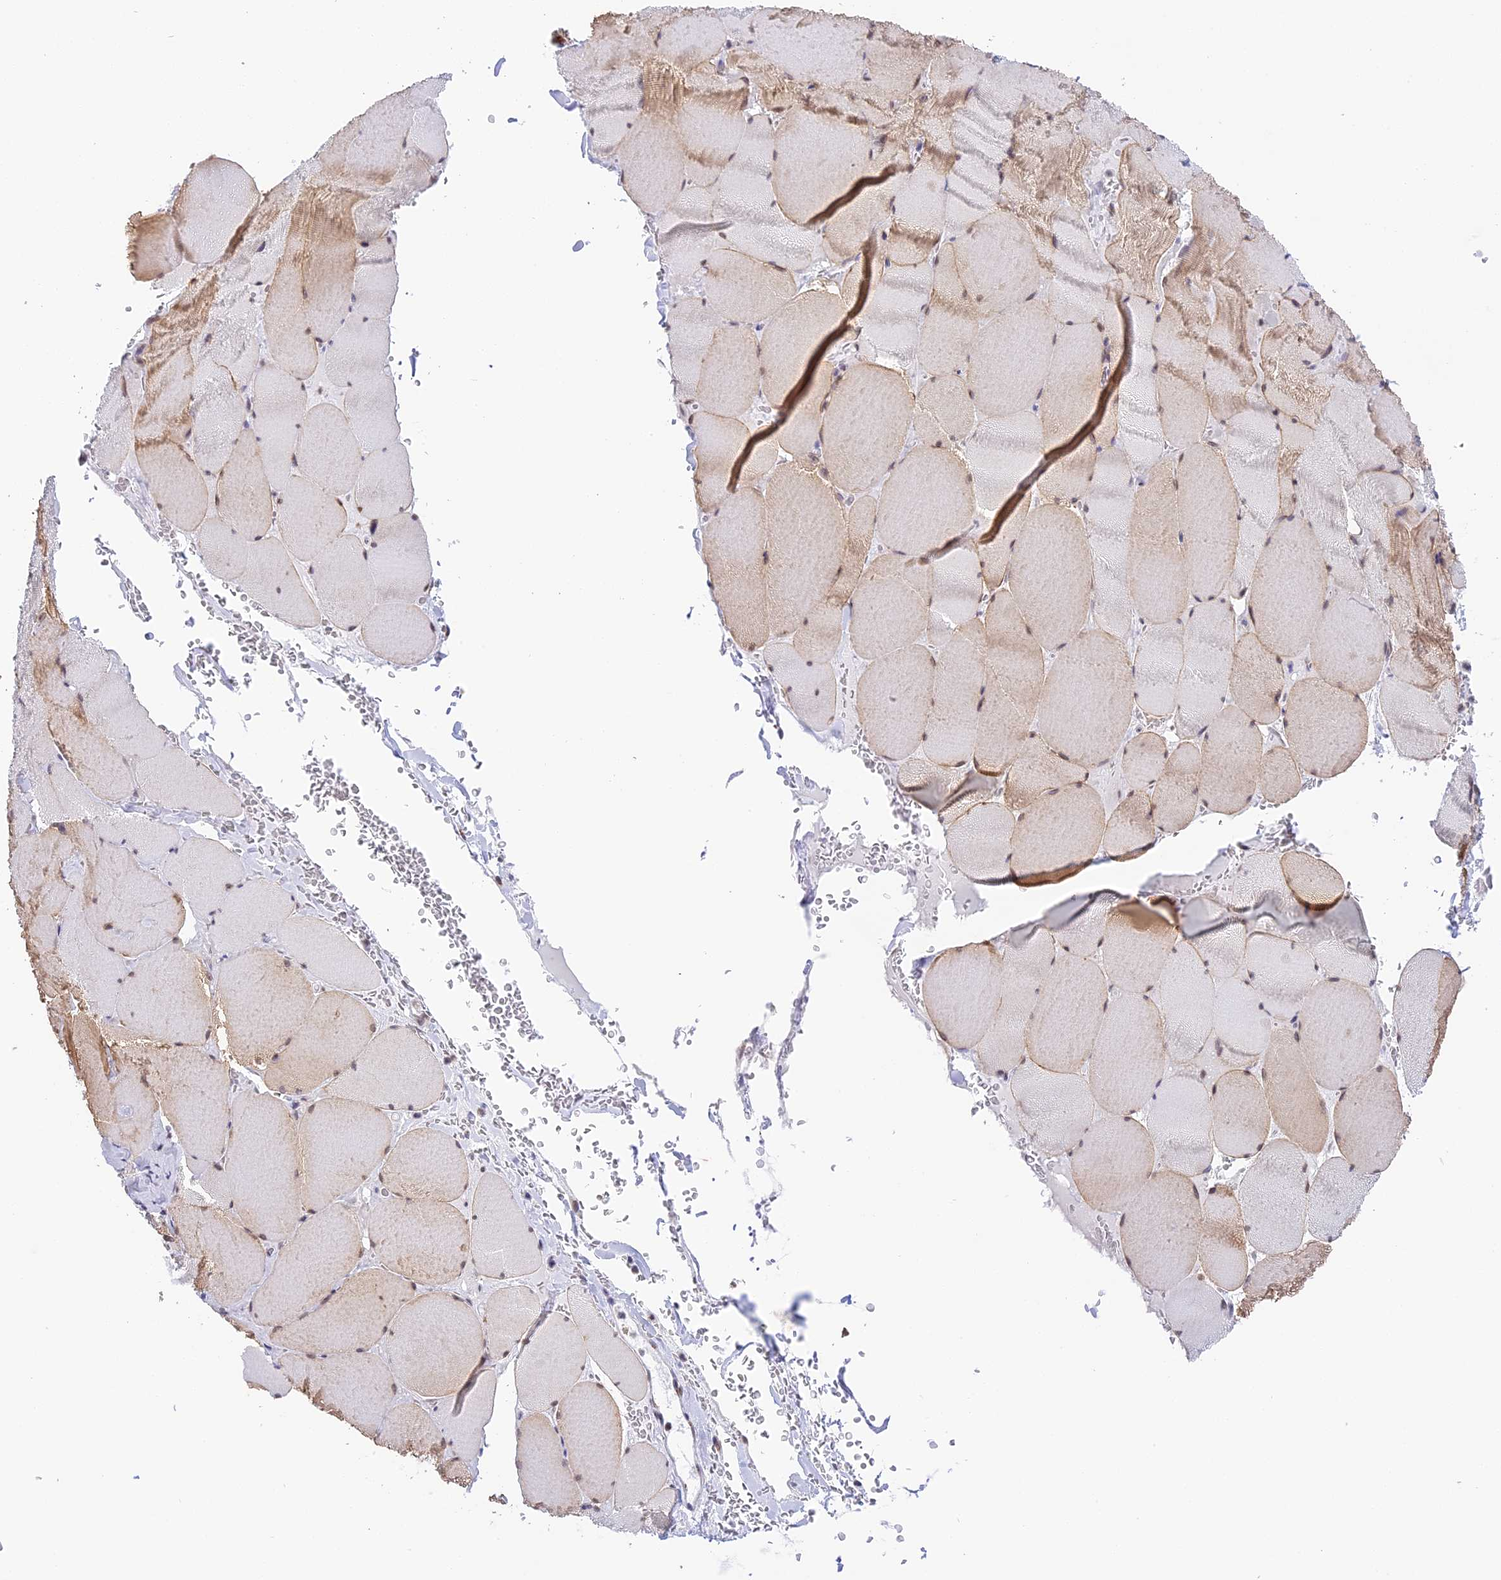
{"staining": {"intensity": "moderate", "quantity": "<25%", "location": "cytoplasmic/membranous,nuclear"}, "tissue": "skeletal muscle", "cell_type": "Myocytes", "image_type": "normal", "snomed": [{"axis": "morphology", "description": "Normal tissue, NOS"}, {"axis": "topography", "description": "Skeletal muscle"}, {"axis": "topography", "description": "Head-Neck"}], "caption": "Unremarkable skeletal muscle displays moderate cytoplasmic/membranous,nuclear positivity in about <25% of myocytes, visualized by immunohistochemistry. The staining was performed using DAB to visualize the protein expression in brown, while the nuclei were stained in blue with hematoxylin (Magnification: 20x).", "gene": "HEATR5B", "patient": {"sex": "male", "age": 66}}